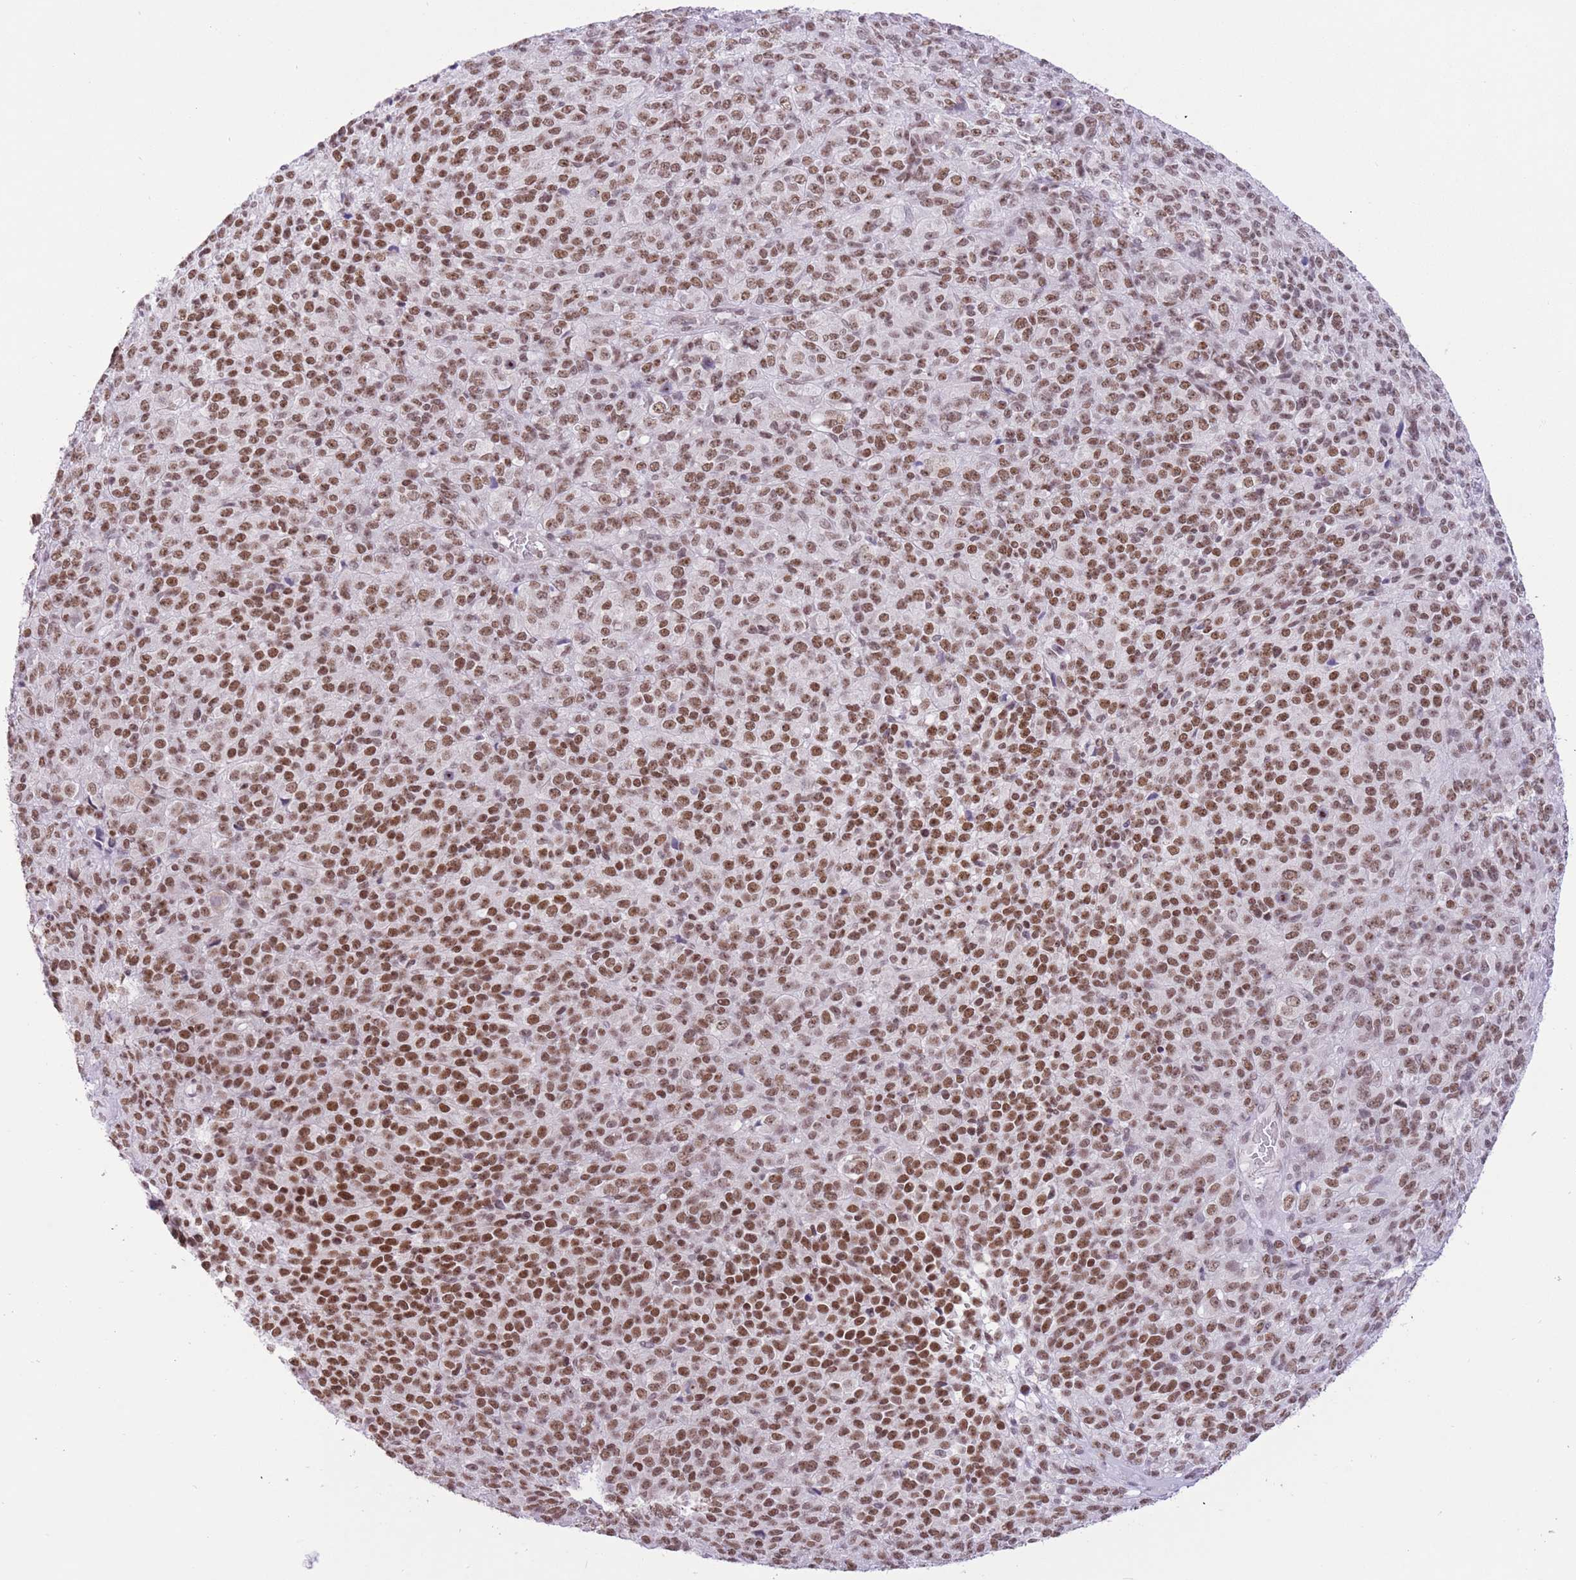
{"staining": {"intensity": "moderate", "quantity": ">75%", "location": "nuclear"}, "tissue": "melanoma", "cell_type": "Tumor cells", "image_type": "cancer", "snomed": [{"axis": "morphology", "description": "Malignant melanoma, Metastatic site"}, {"axis": "topography", "description": "Brain"}], "caption": "Malignant melanoma (metastatic site) tissue demonstrates moderate nuclear staining in approximately >75% of tumor cells, visualized by immunohistochemistry.", "gene": "ZBED5", "patient": {"sex": "female", "age": 56}}